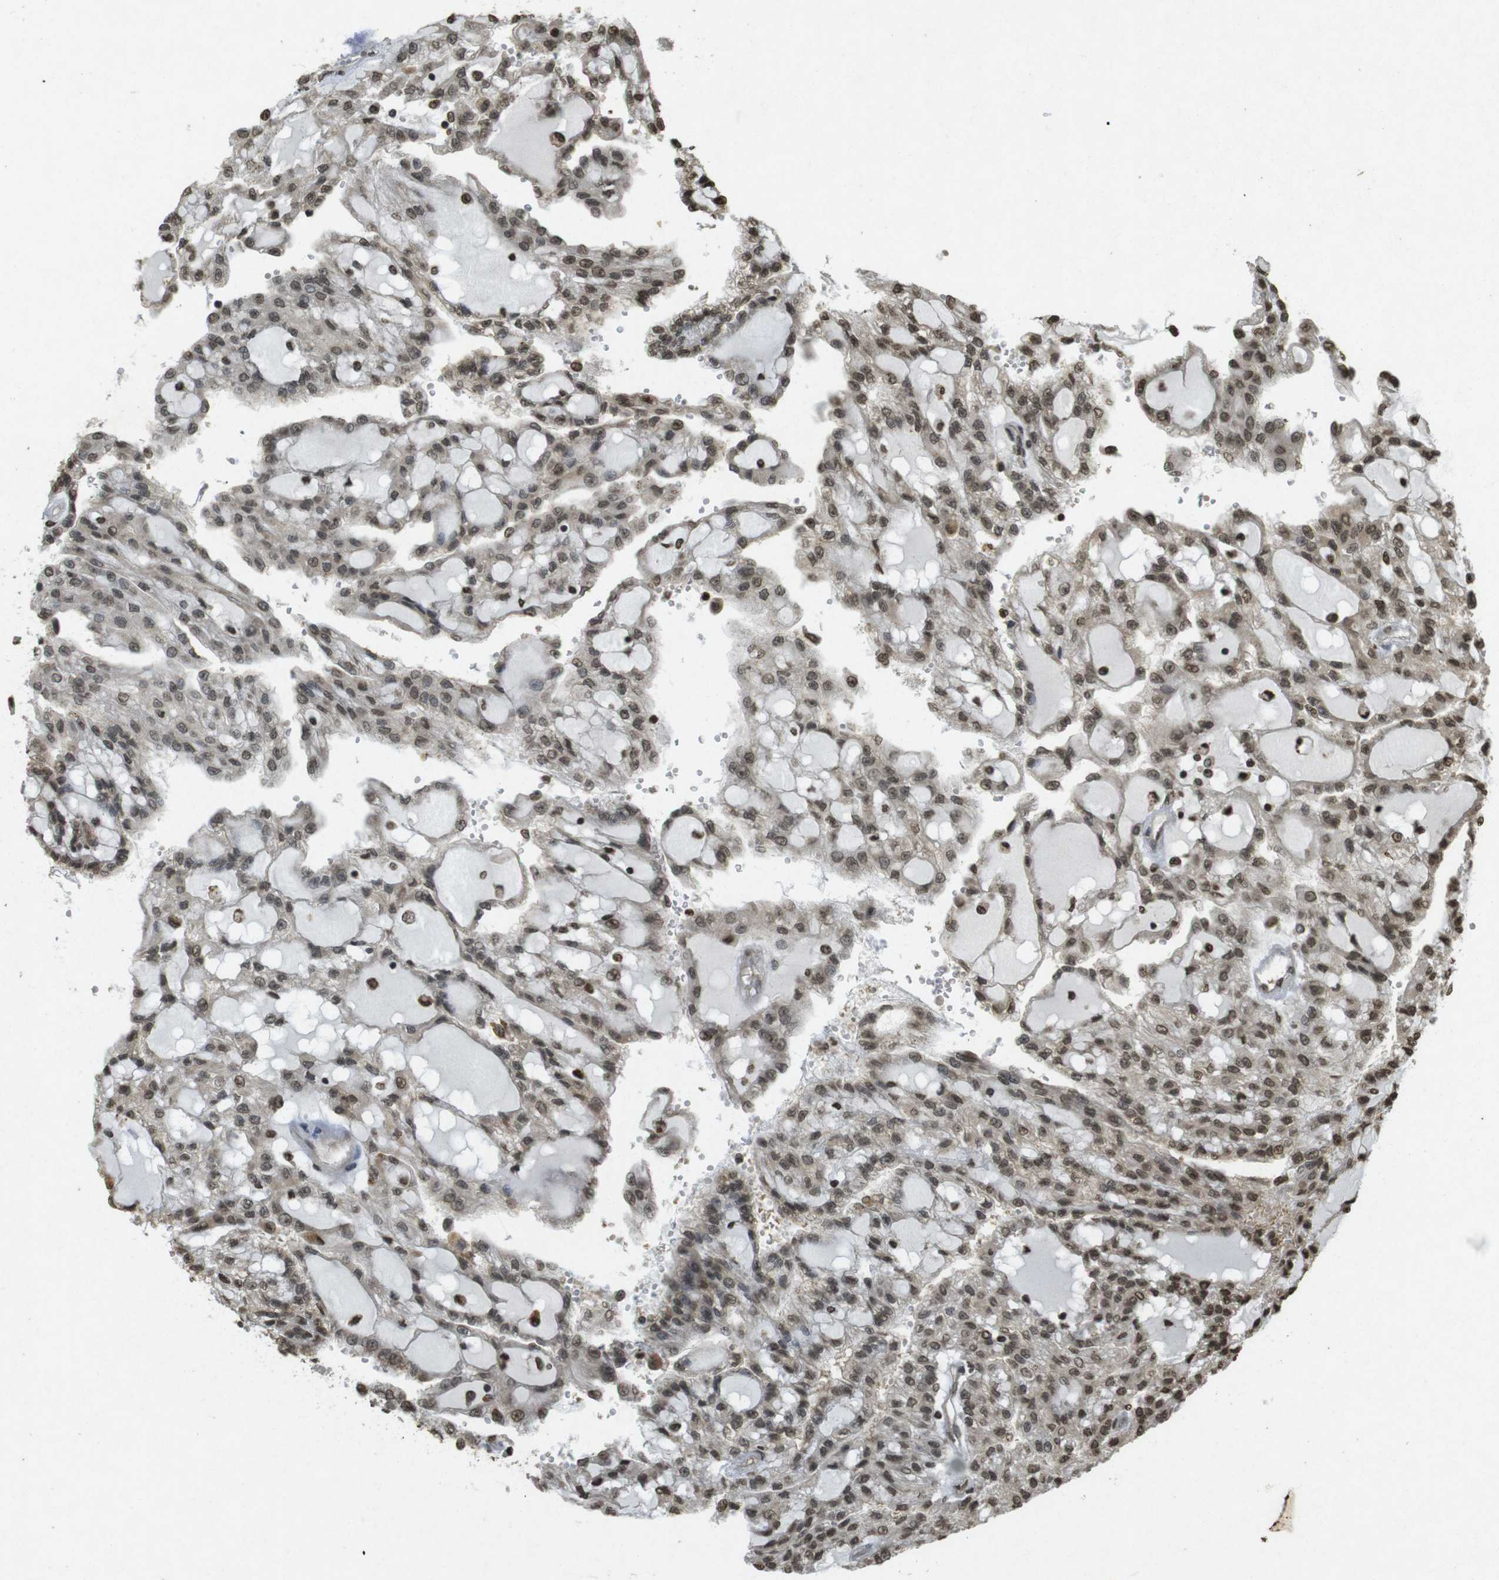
{"staining": {"intensity": "weak", "quantity": ">75%", "location": "nuclear"}, "tissue": "renal cancer", "cell_type": "Tumor cells", "image_type": "cancer", "snomed": [{"axis": "morphology", "description": "Adenocarcinoma, NOS"}, {"axis": "topography", "description": "Kidney"}], "caption": "Immunohistochemistry (IHC) of human renal cancer (adenocarcinoma) shows low levels of weak nuclear expression in about >75% of tumor cells.", "gene": "ORC4", "patient": {"sex": "male", "age": 63}}